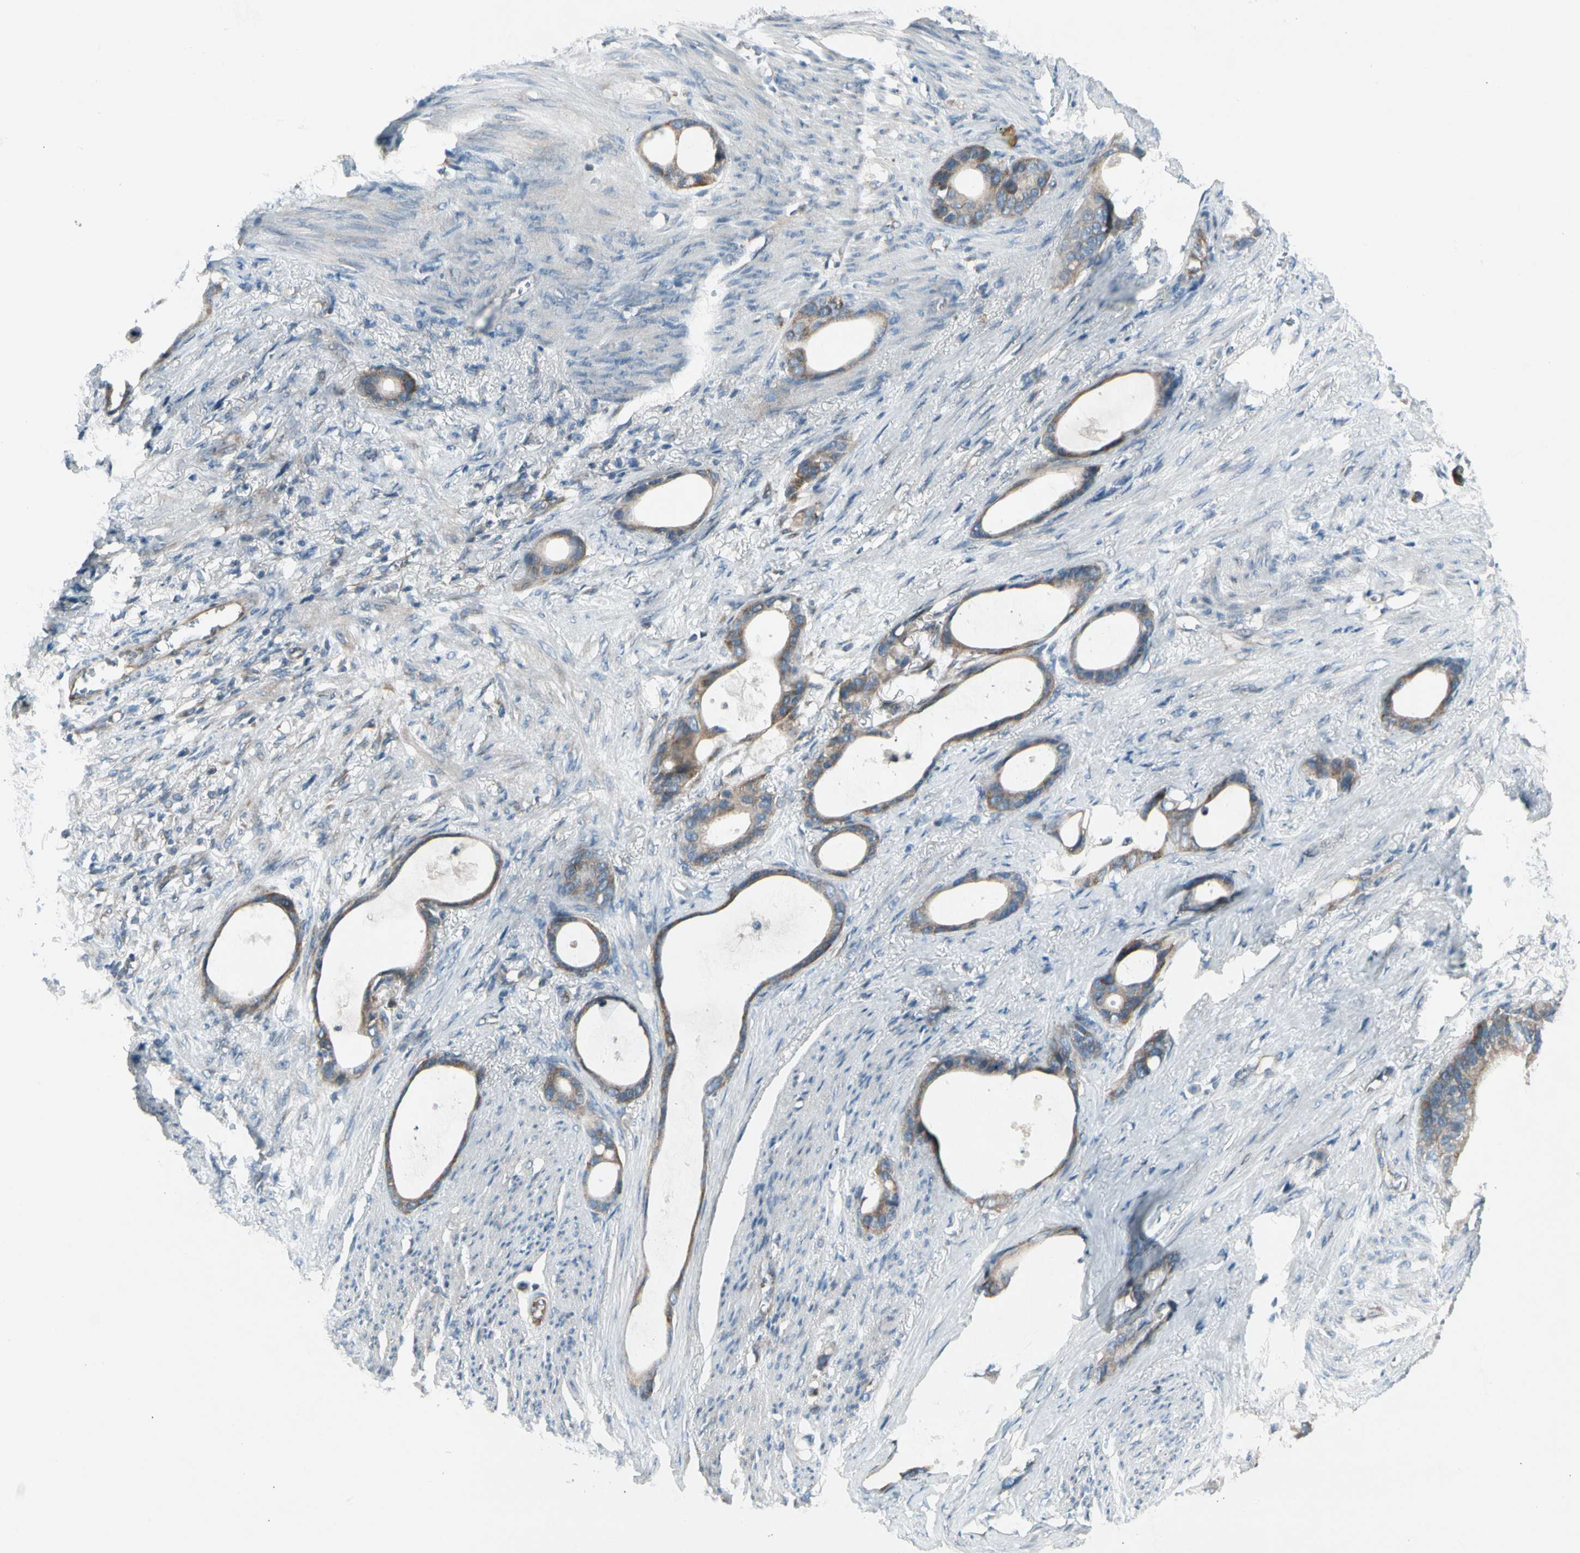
{"staining": {"intensity": "moderate", "quantity": ">75%", "location": "cytoplasmic/membranous"}, "tissue": "stomach cancer", "cell_type": "Tumor cells", "image_type": "cancer", "snomed": [{"axis": "morphology", "description": "Adenocarcinoma, NOS"}, {"axis": "topography", "description": "Stomach"}], "caption": "Stomach cancer stained with a brown dye displays moderate cytoplasmic/membranous positive staining in approximately >75% of tumor cells.", "gene": "PANK2", "patient": {"sex": "female", "age": 75}}